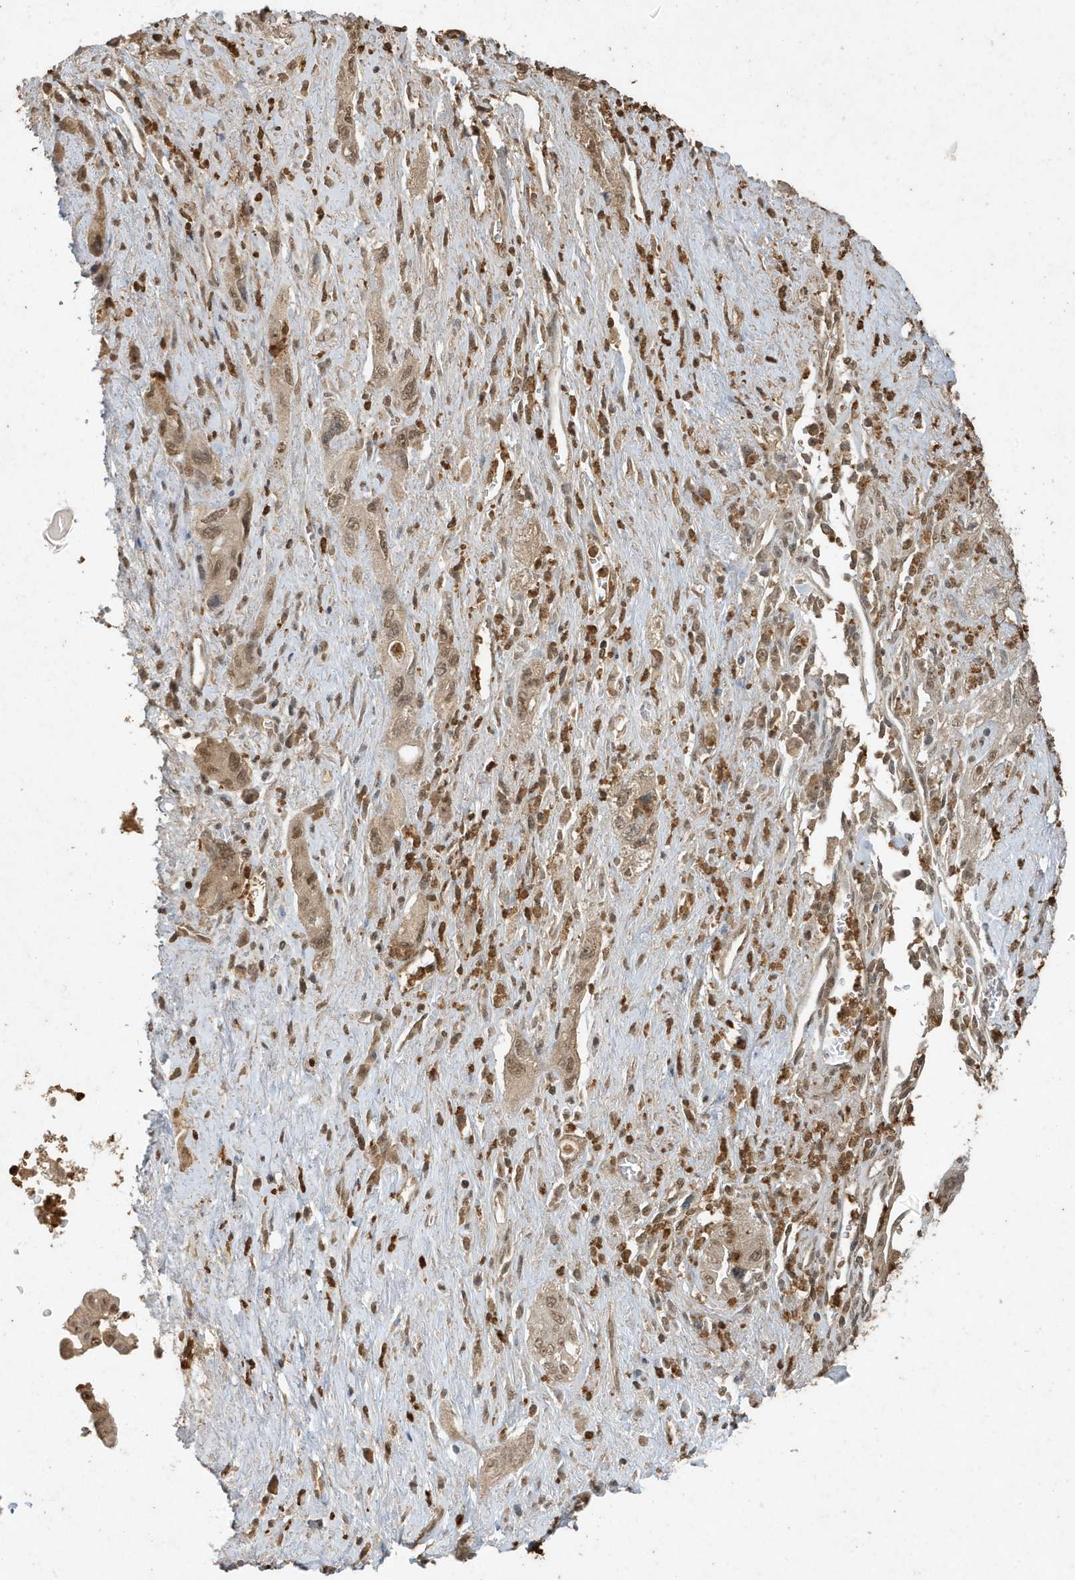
{"staining": {"intensity": "moderate", "quantity": ">75%", "location": "cytoplasmic/membranous,nuclear"}, "tissue": "pancreatic cancer", "cell_type": "Tumor cells", "image_type": "cancer", "snomed": [{"axis": "morphology", "description": "Adenocarcinoma, NOS"}, {"axis": "topography", "description": "Pancreas"}], "caption": "Protein staining demonstrates moderate cytoplasmic/membranous and nuclear staining in approximately >75% of tumor cells in adenocarcinoma (pancreatic).", "gene": "DEFA1", "patient": {"sex": "female", "age": 73}}